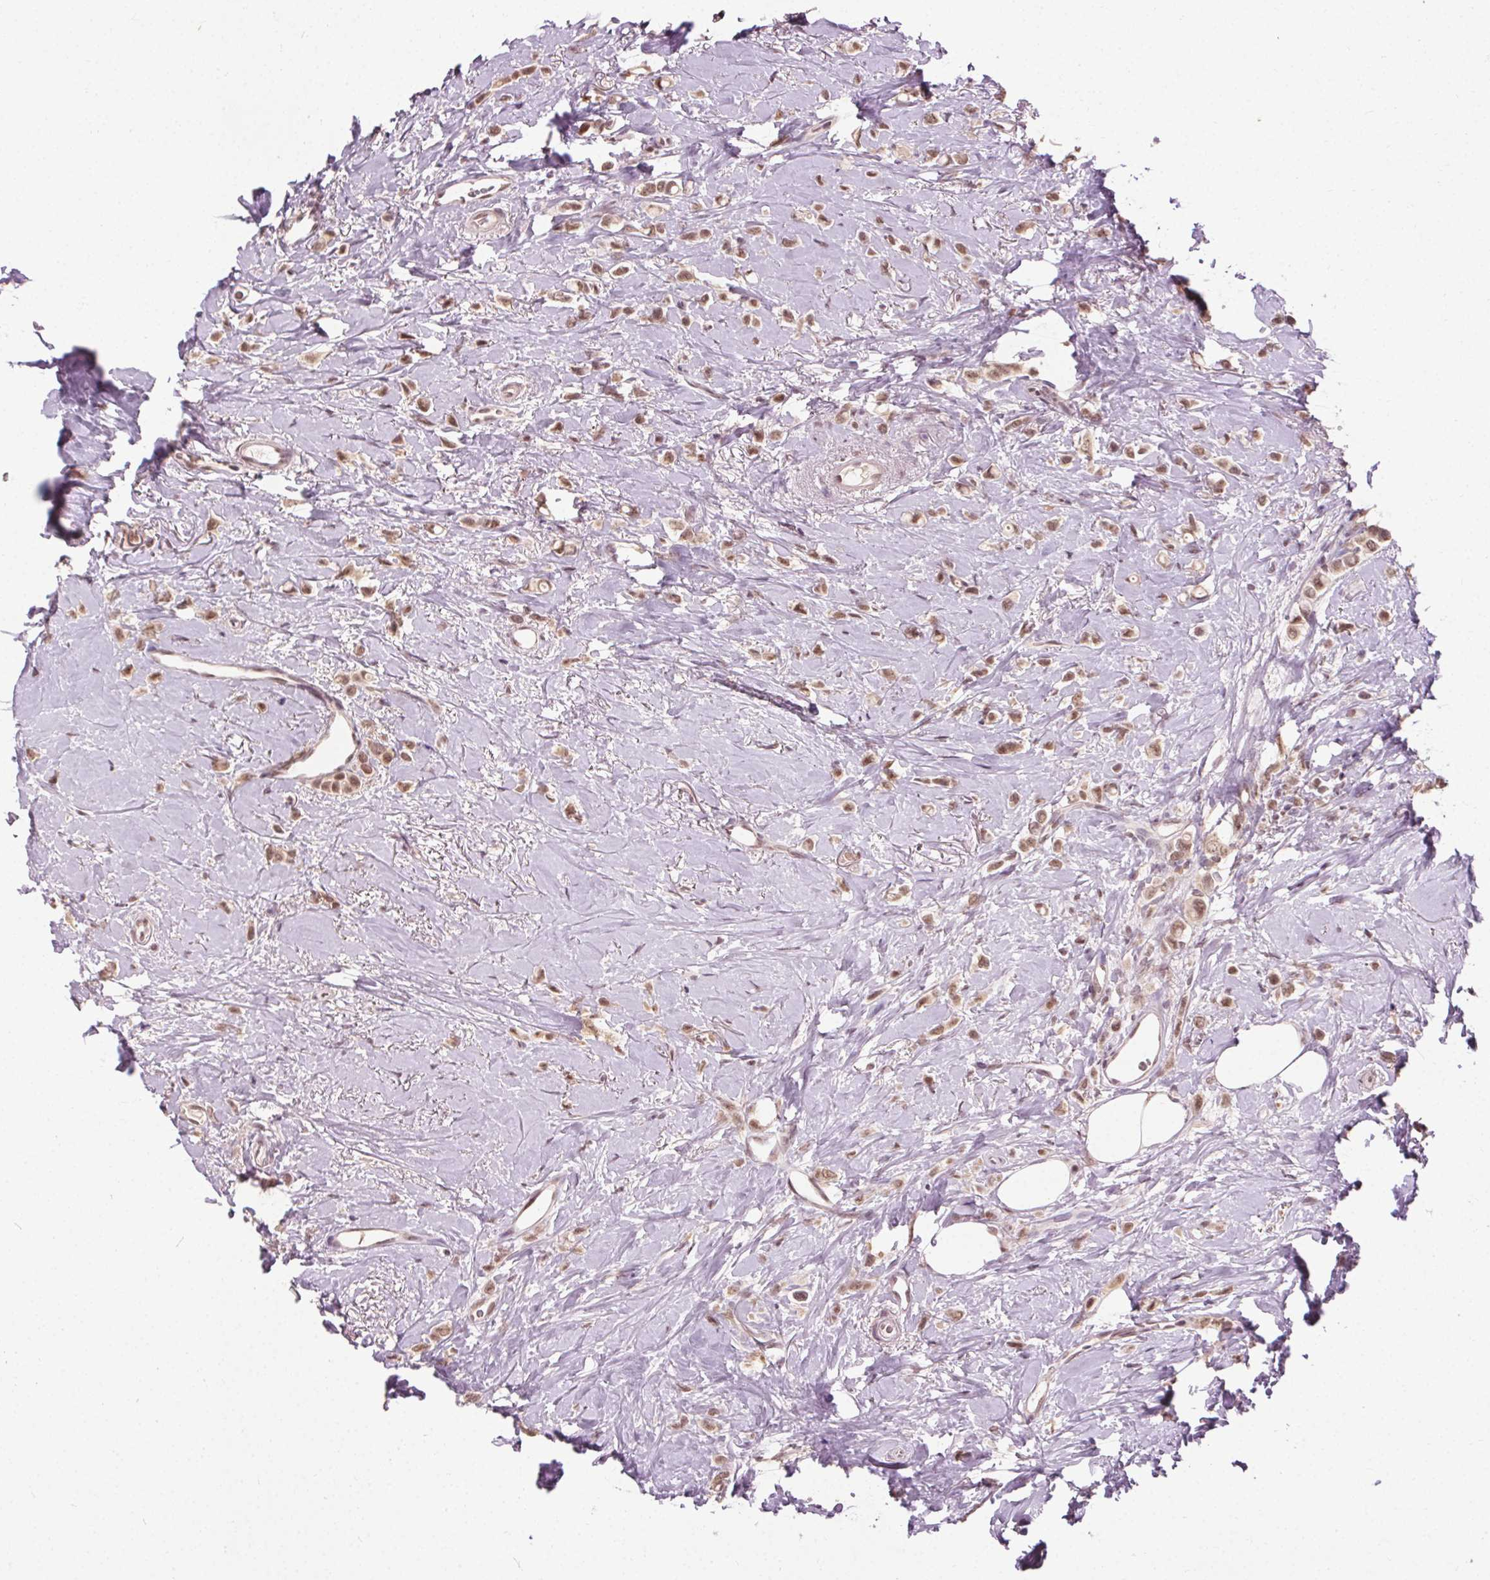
{"staining": {"intensity": "moderate", "quantity": ">75%", "location": "nuclear"}, "tissue": "breast cancer", "cell_type": "Tumor cells", "image_type": "cancer", "snomed": [{"axis": "morphology", "description": "Lobular carcinoma"}, {"axis": "topography", "description": "Breast"}], "caption": "A photomicrograph showing moderate nuclear positivity in approximately >75% of tumor cells in breast lobular carcinoma, as visualized by brown immunohistochemical staining.", "gene": "MED6", "patient": {"sex": "female", "age": 66}}